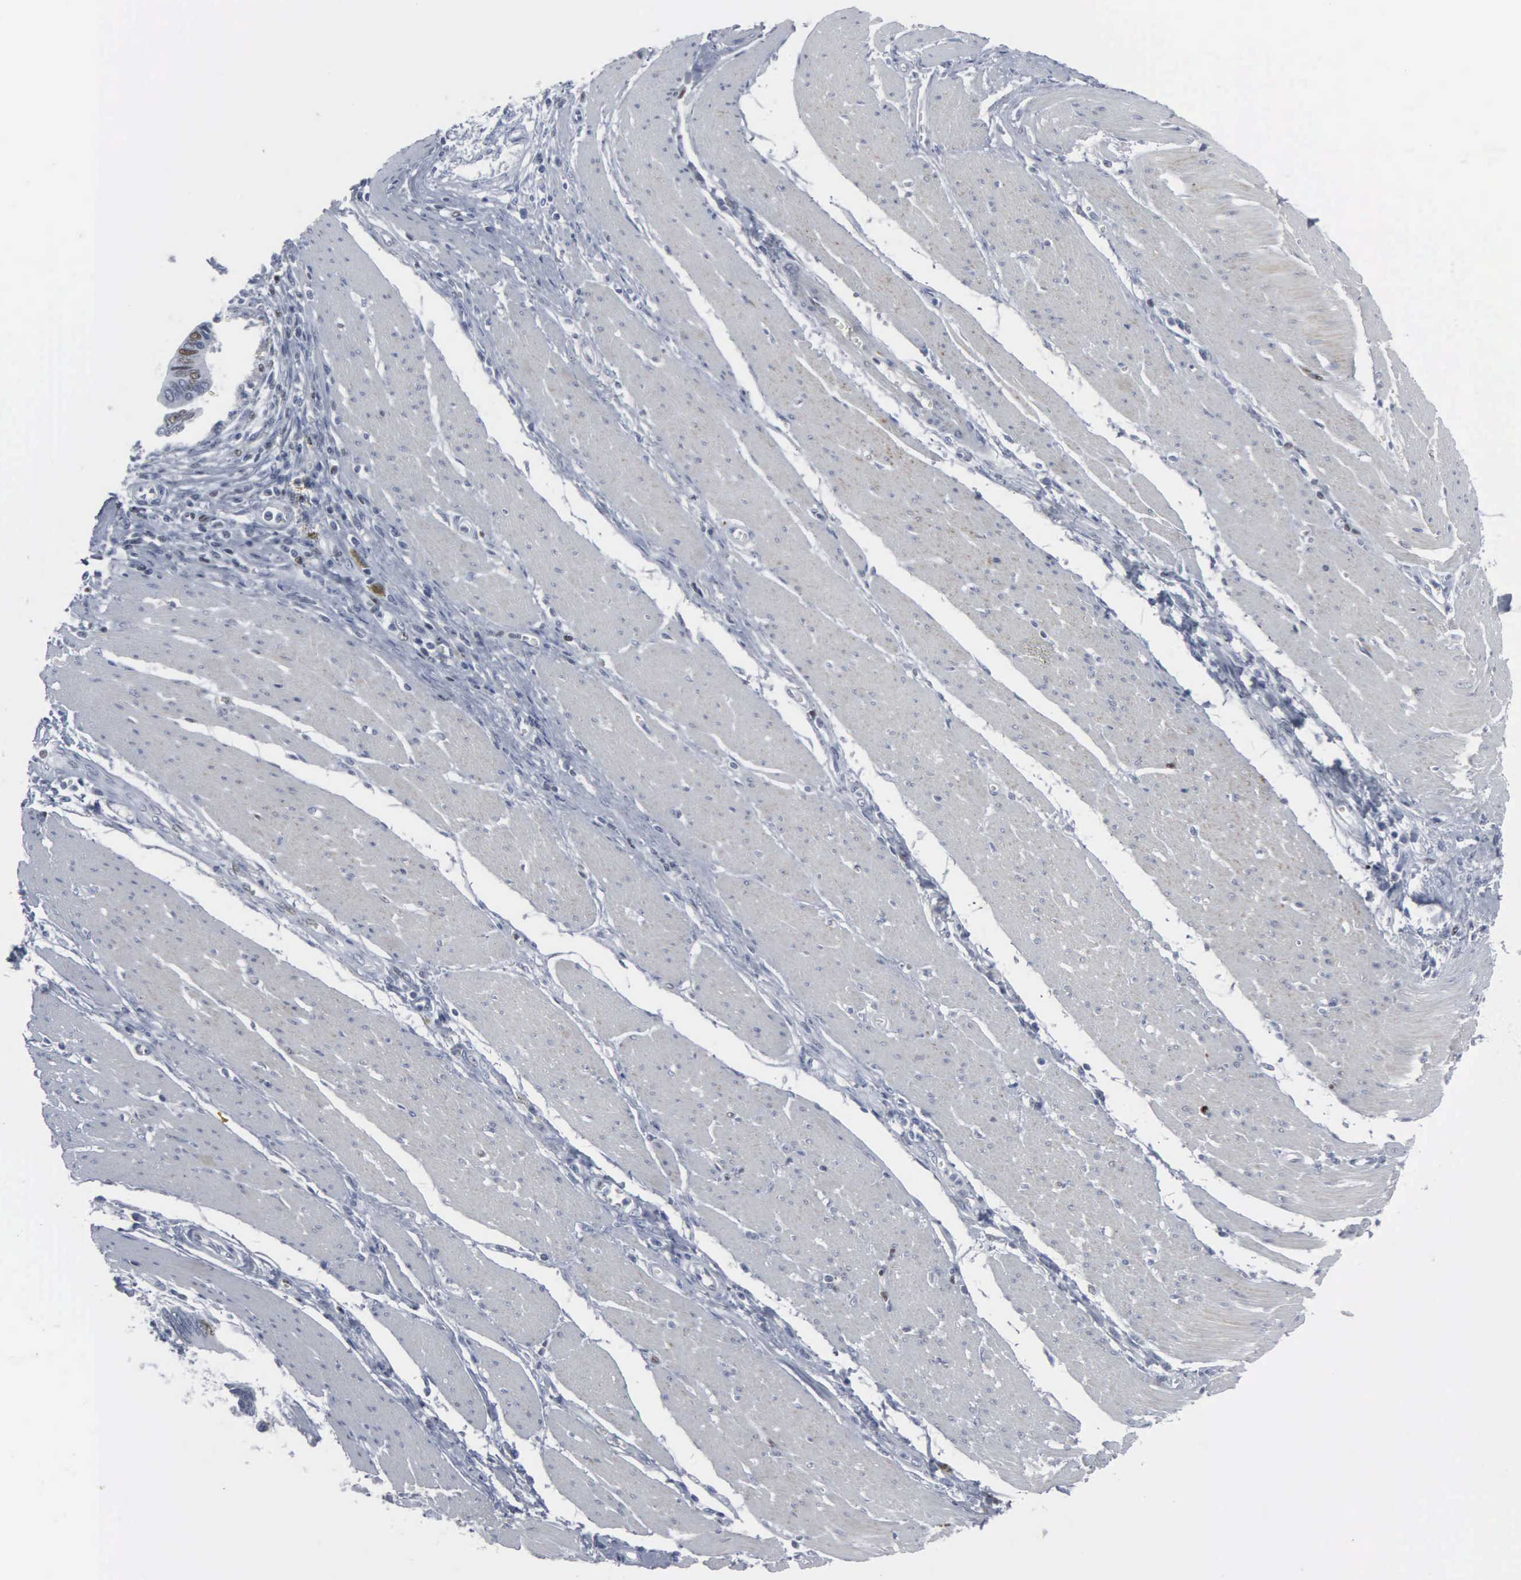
{"staining": {"intensity": "weak", "quantity": "<25%", "location": "nuclear"}, "tissue": "pancreatic cancer", "cell_type": "Tumor cells", "image_type": "cancer", "snomed": [{"axis": "morphology", "description": "Adenocarcinoma, NOS"}, {"axis": "topography", "description": "Pancreas"}], "caption": "Image shows no protein positivity in tumor cells of pancreatic cancer tissue.", "gene": "CCND3", "patient": {"sex": "female", "age": 70}}